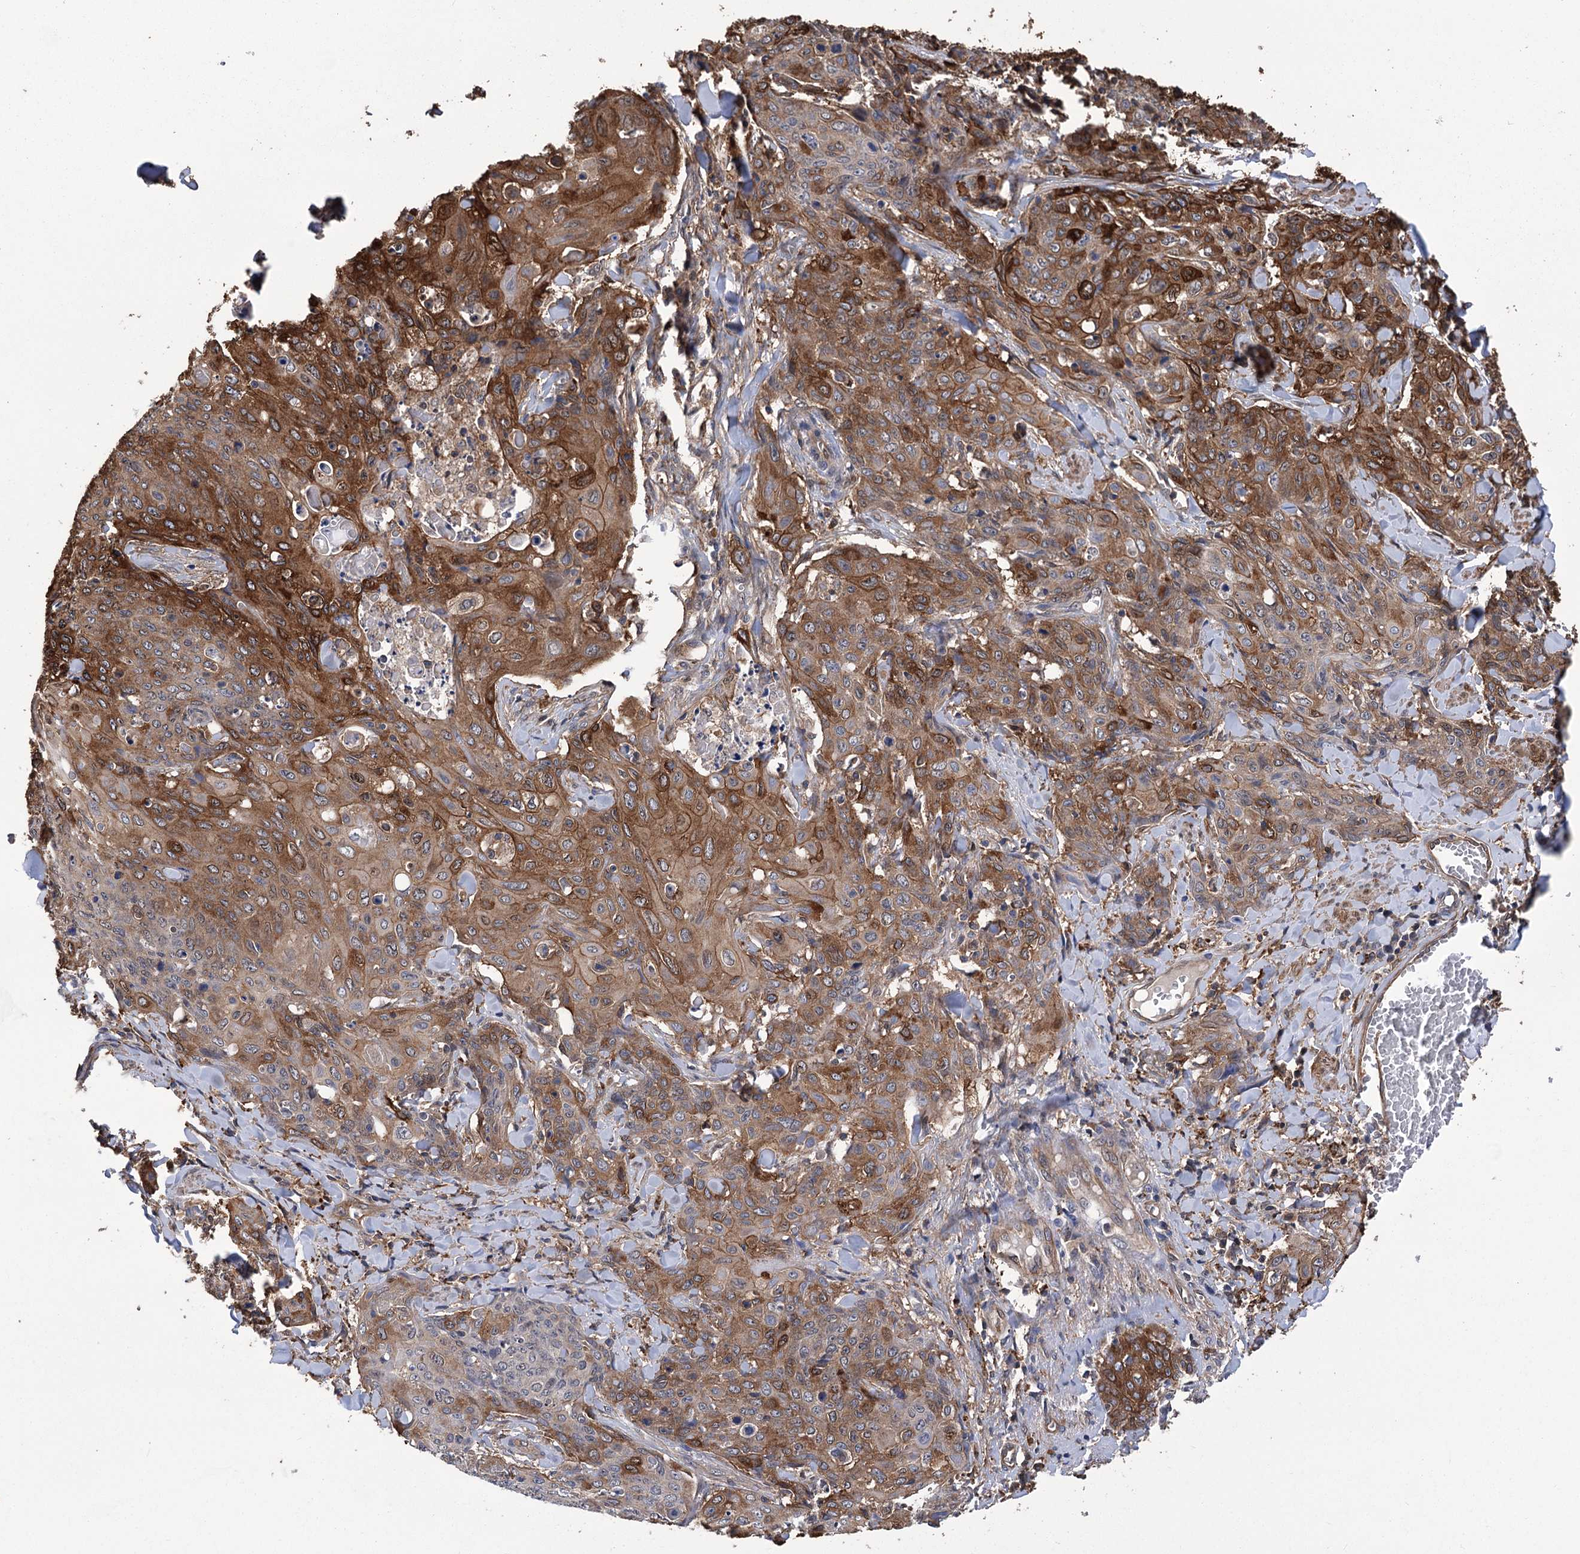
{"staining": {"intensity": "strong", "quantity": "25%-75%", "location": "cytoplasmic/membranous"}, "tissue": "skin cancer", "cell_type": "Tumor cells", "image_type": "cancer", "snomed": [{"axis": "morphology", "description": "Squamous cell carcinoma, NOS"}, {"axis": "topography", "description": "Skin"}, {"axis": "topography", "description": "Vulva"}], "caption": "Protein staining of skin cancer tissue reveals strong cytoplasmic/membranous positivity in about 25%-75% of tumor cells. (IHC, brightfield microscopy, high magnification).", "gene": "DPP3", "patient": {"sex": "female", "age": 85}}